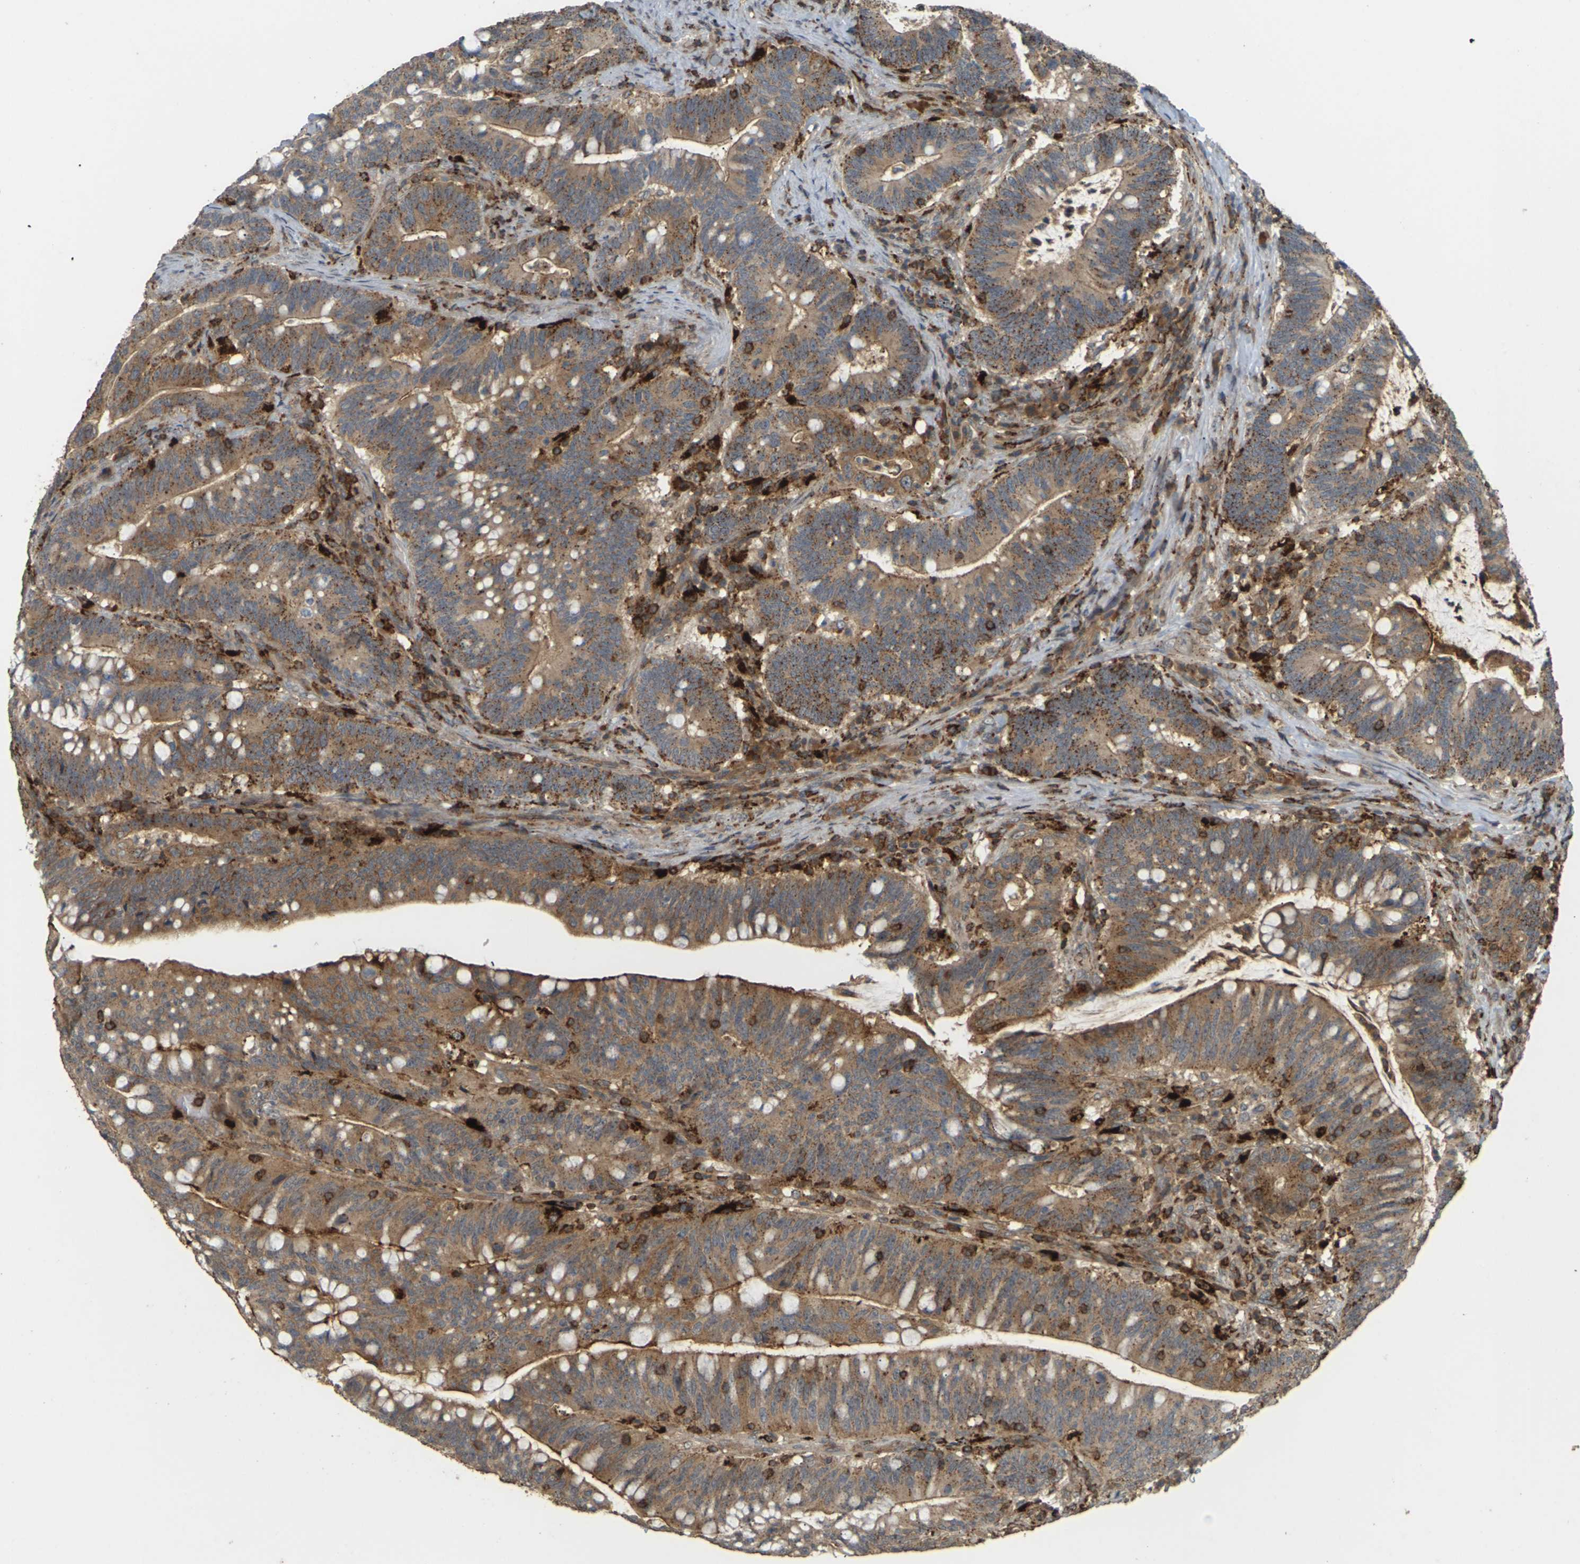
{"staining": {"intensity": "moderate", "quantity": ">75%", "location": "cytoplasmic/membranous"}, "tissue": "colorectal cancer", "cell_type": "Tumor cells", "image_type": "cancer", "snomed": [{"axis": "morphology", "description": "Normal tissue, NOS"}, {"axis": "morphology", "description": "Adenocarcinoma, NOS"}, {"axis": "topography", "description": "Colon"}], "caption": "An IHC image of tumor tissue is shown. Protein staining in brown shows moderate cytoplasmic/membranous positivity in adenocarcinoma (colorectal) within tumor cells.", "gene": "KSR1", "patient": {"sex": "female", "age": 66}}